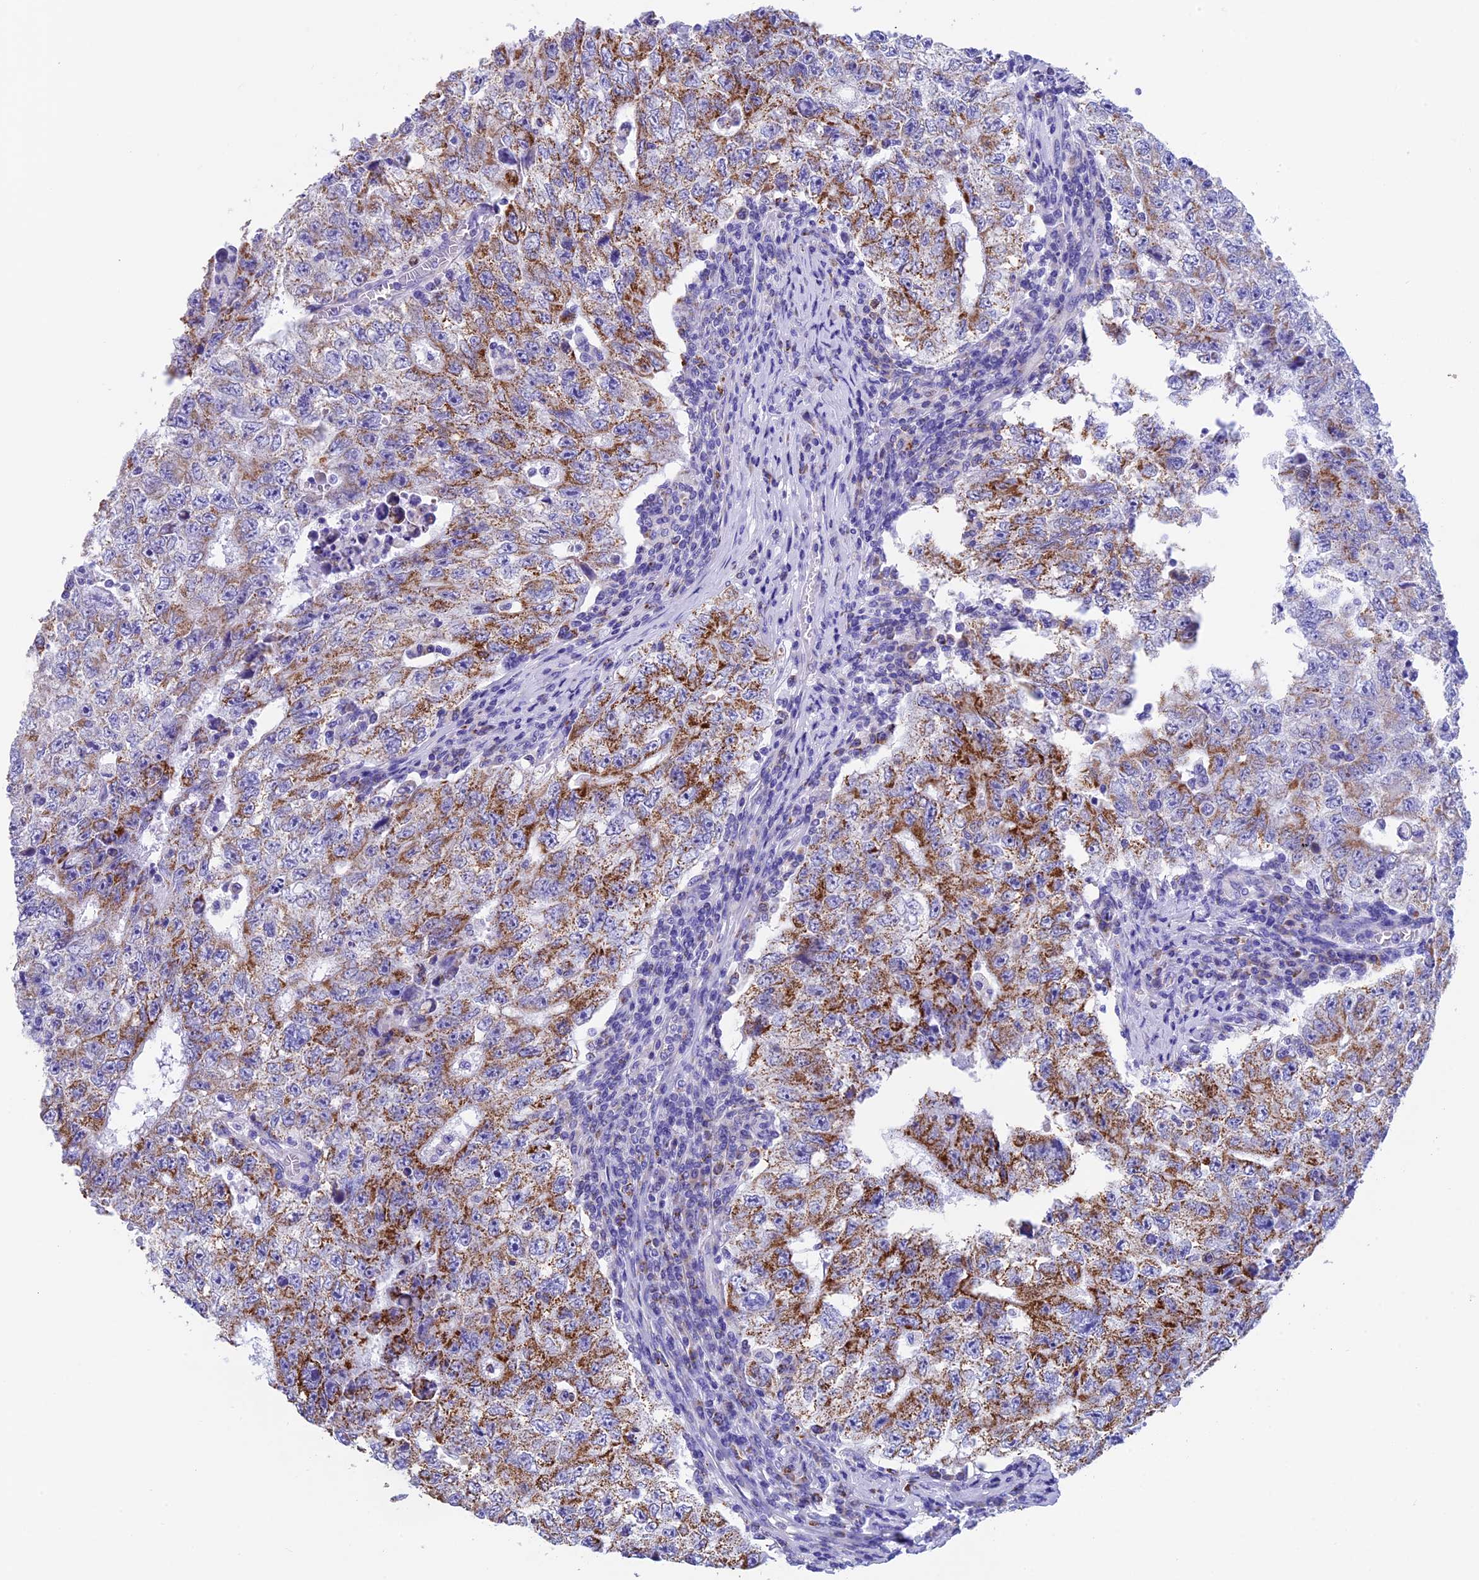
{"staining": {"intensity": "moderate", "quantity": "25%-75%", "location": "cytoplasmic/membranous"}, "tissue": "testis cancer", "cell_type": "Tumor cells", "image_type": "cancer", "snomed": [{"axis": "morphology", "description": "Carcinoma, Embryonal, NOS"}, {"axis": "topography", "description": "Testis"}], "caption": "Protein analysis of testis cancer tissue shows moderate cytoplasmic/membranous positivity in approximately 25%-75% of tumor cells. (IHC, brightfield microscopy, high magnification).", "gene": "SLC8B1", "patient": {"sex": "male", "age": 17}}